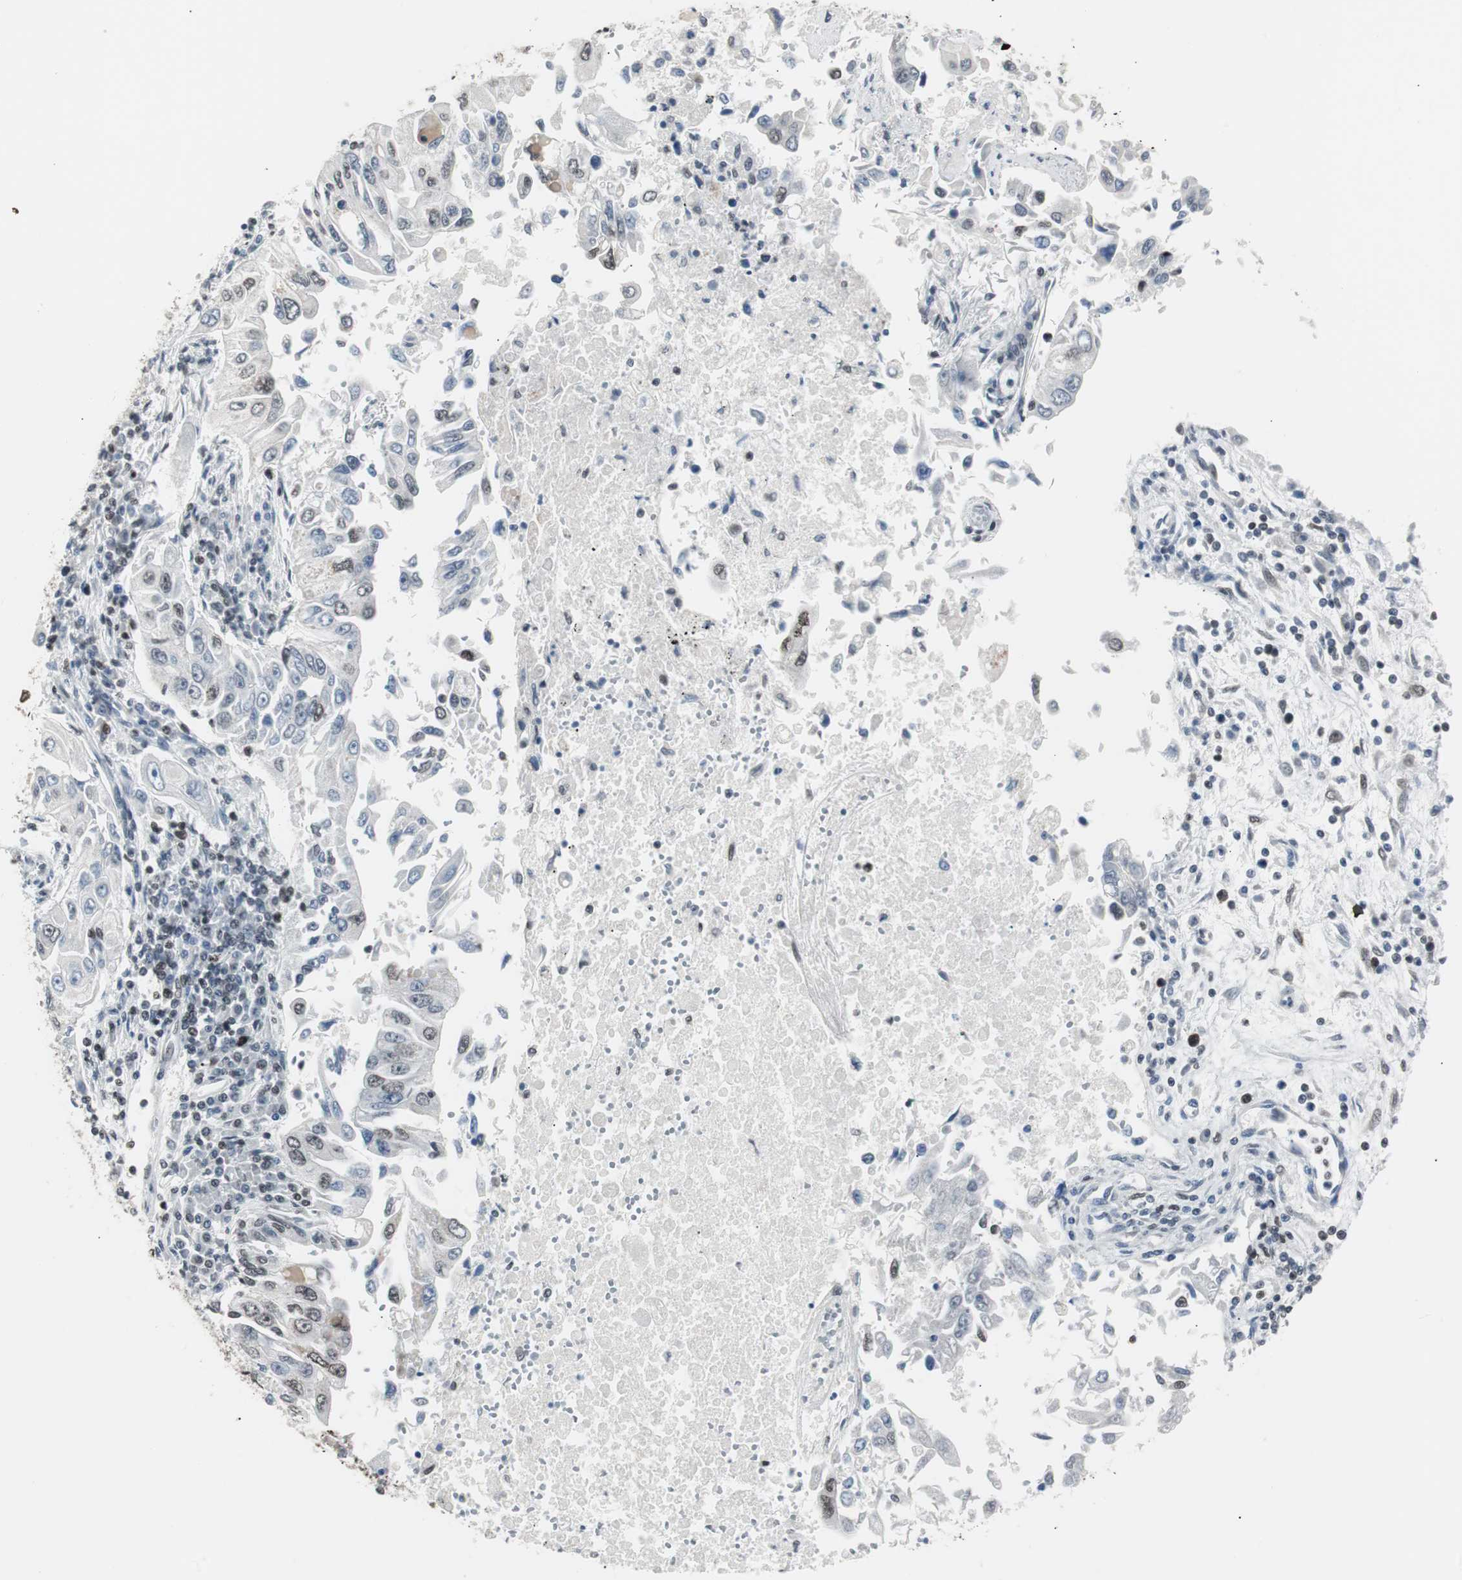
{"staining": {"intensity": "moderate", "quantity": "25%-75%", "location": "nuclear"}, "tissue": "lung cancer", "cell_type": "Tumor cells", "image_type": "cancer", "snomed": [{"axis": "morphology", "description": "Adenocarcinoma, NOS"}, {"axis": "topography", "description": "Lung"}], "caption": "IHC of human lung adenocarcinoma reveals medium levels of moderate nuclear positivity in approximately 25%-75% of tumor cells.", "gene": "XRCC1", "patient": {"sex": "male", "age": 84}}